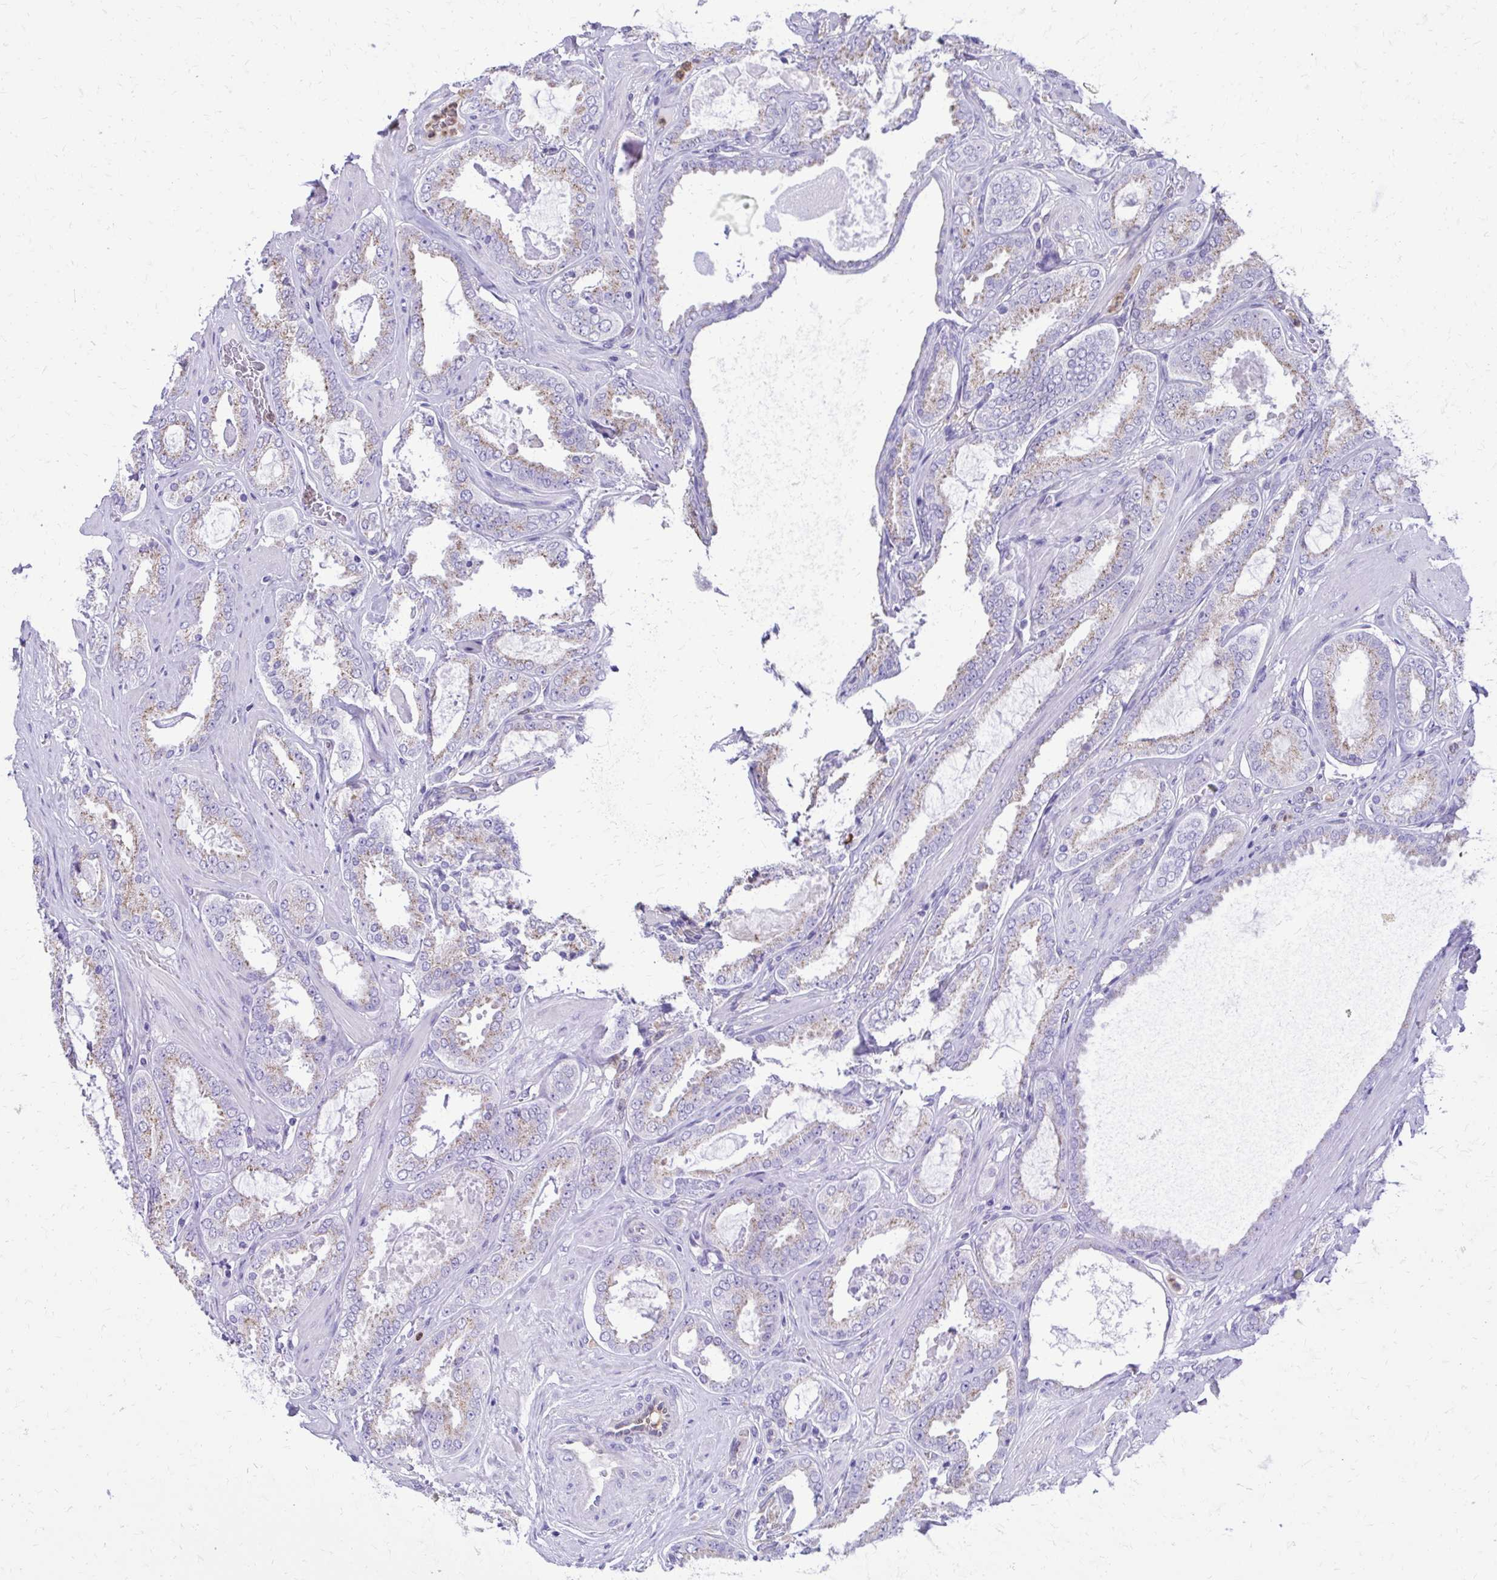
{"staining": {"intensity": "weak", "quantity": "25%-75%", "location": "cytoplasmic/membranous"}, "tissue": "prostate cancer", "cell_type": "Tumor cells", "image_type": "cancer", "snomed": [{"axis": "morphology", "description": "Adenocarcinoma, High grade"}, {"axis": "topography", "description": "Prostate"}], "caption": "Prostate adenocarcinoma (high-grade) was stained to show a protein in brown. There is low levels of weak cytoplasmic/membranous positivity in about 25%-75% of tumor cells.", "gene": "CAT", "patient": {"sex": "male", "age": 63}}